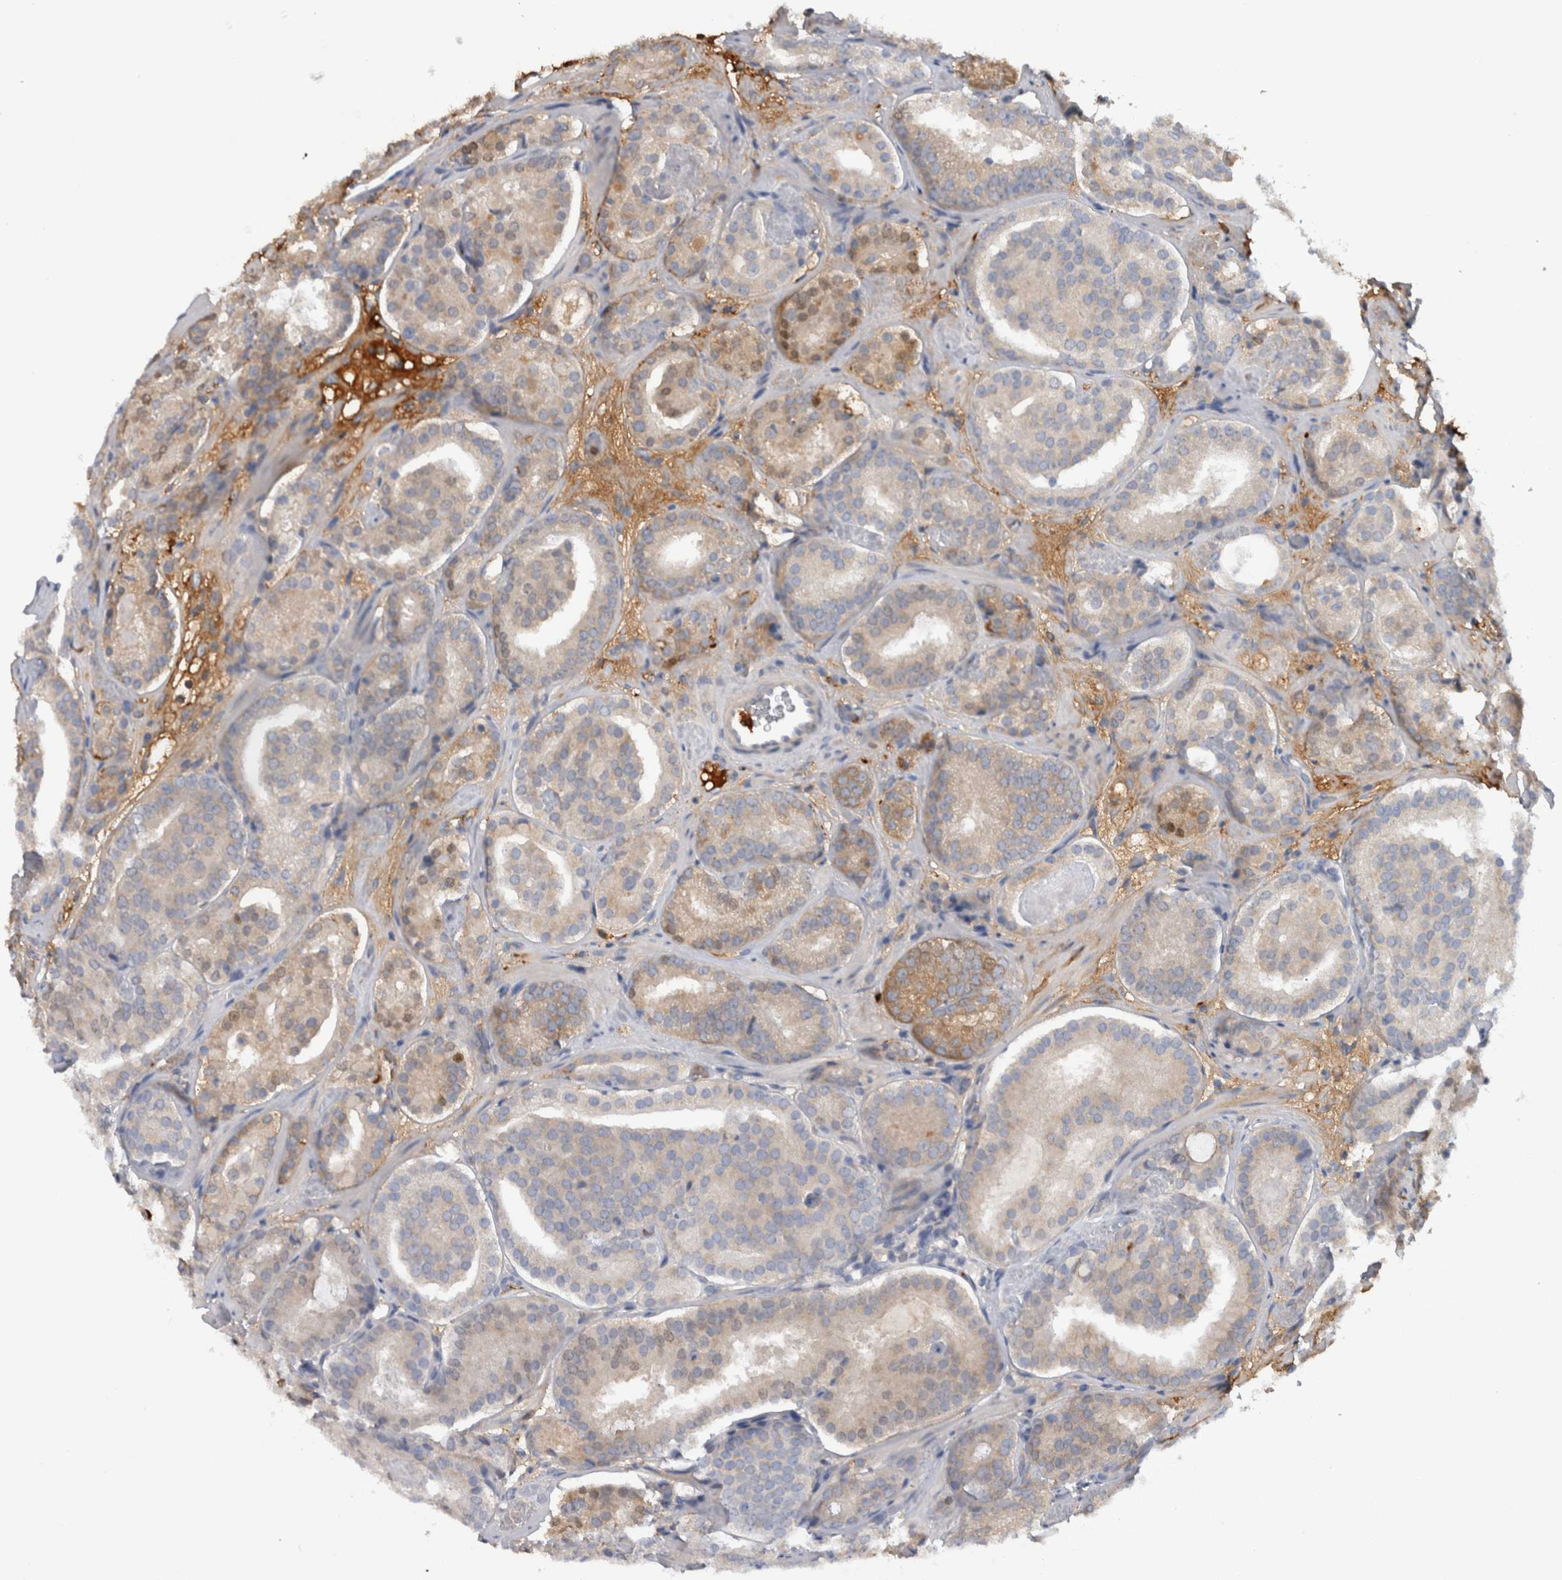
{"staining": {"intensity": "weak", "quantity": "25%-75%", "location": "cytoplasmic/membranous"}, "tissue": "prostate cancer", "cell_type": "Tumor cells", "image_type": "cancer", "snomed": [{"axis": "morphology", "description": "Adenocarcinoma, Low grade"}, {"axis": "topography", "description": "Prostate"}], "caption": "Immunohistochemical staining of prostate cancer (adenocarcinoma (low-grade)) exhibits low levels of weak cytoplasmic/membranous protein positivity in about 25%-75% of tumor cells. Nuclei are stained in blue.", "gene": "TBCE", "patient": {"sex": "male", "age": 69}}